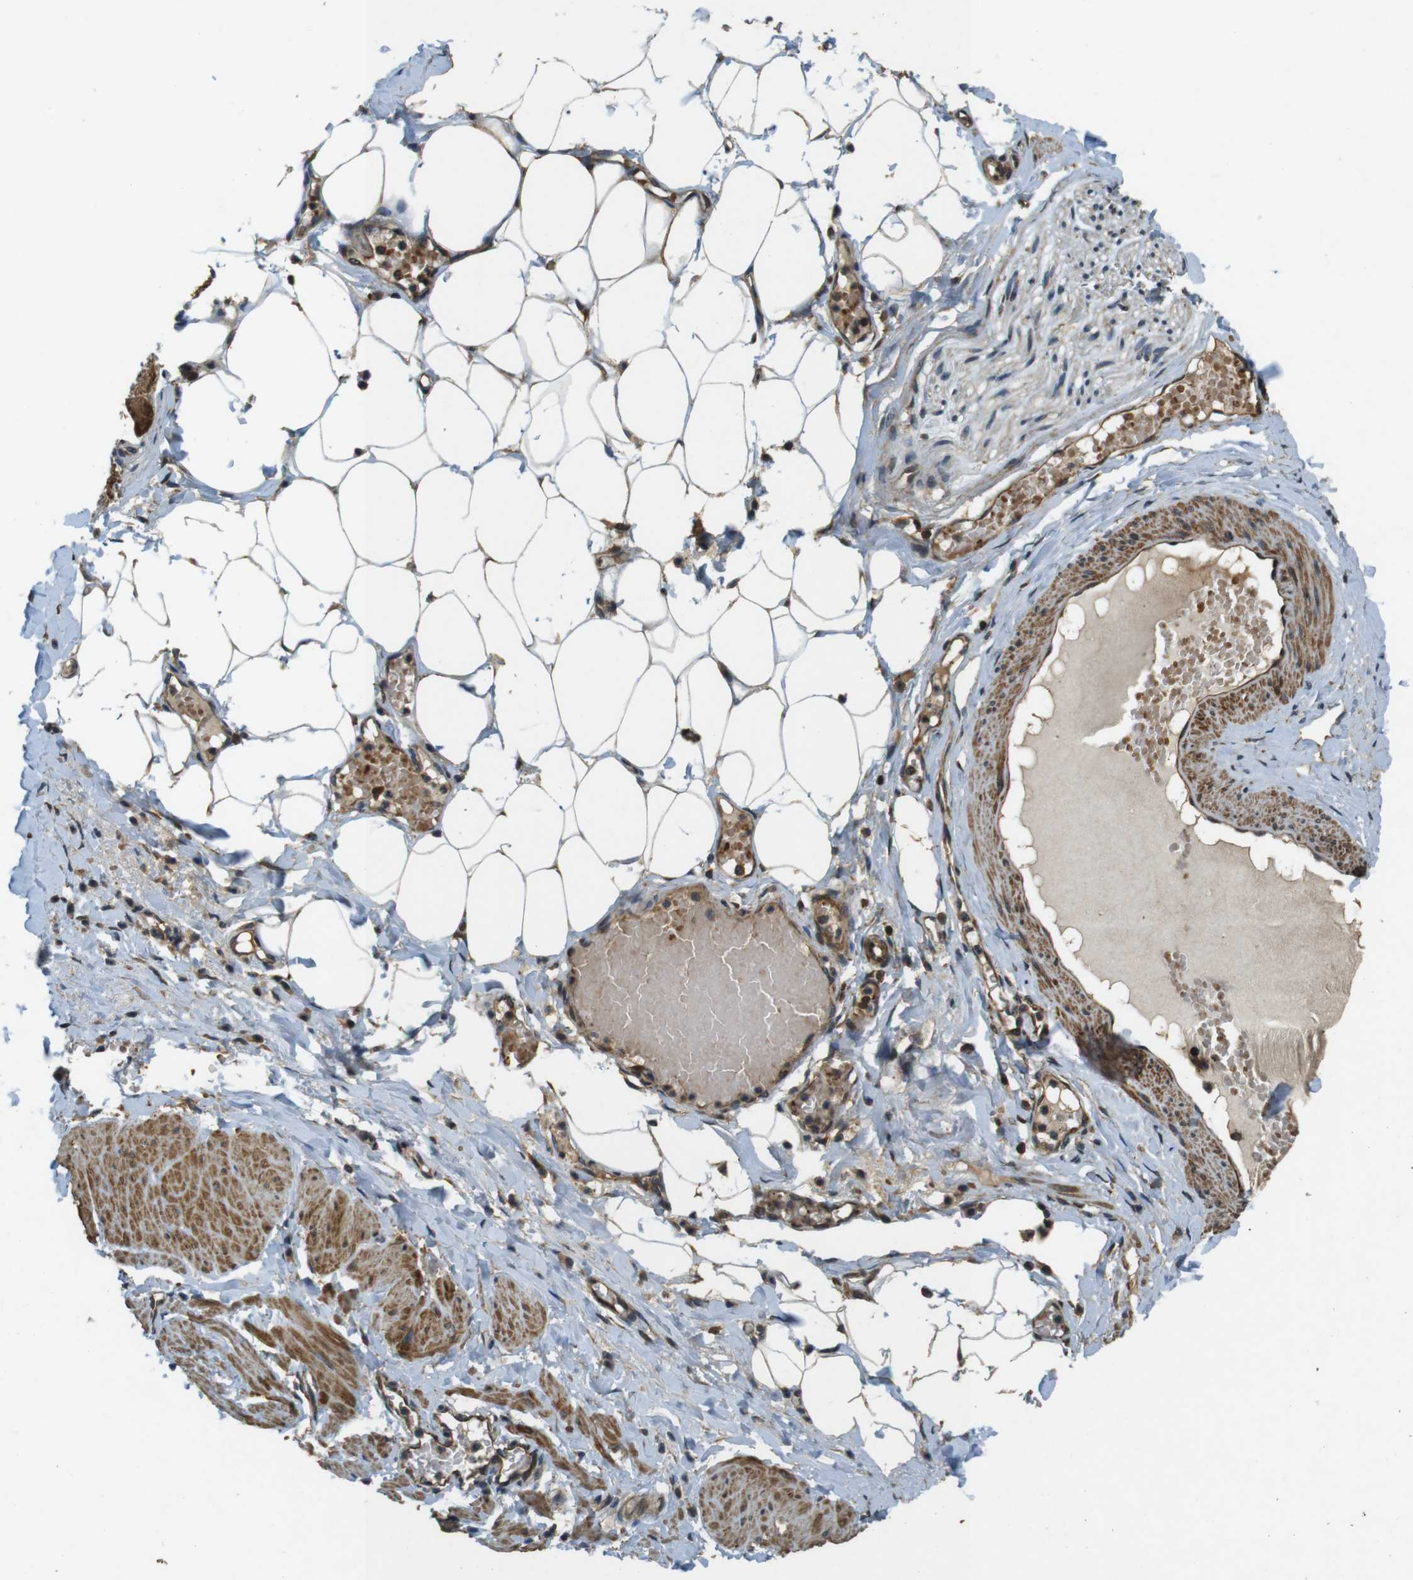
{"staining": {"intensity": "moderate", "quantity": ">75%", "location": "cytoplasmic/membranous"}, "tissue": "adipose tissue", "cell_type": "Adipocytes", "image_type": "normal", "snomed": [{"axis": "morphology", "description": "Normal tissue, NOS"}, {"axis": "topography", "description": "Soft tissue"}, {"axis": "topography", "description": "Vascular tissue"}], "caption": "A brown stain labels moderate cytoplasmic/membranous expression of a protein in adipocytes of unremarkable adipose tissue. The staining was performed using DAB to visualize the protein expression in brown, while the nuclei were stained in blue with hematoxylin (Magnification: 20x).", "gene": "BNIP3", "patient": {"sex": "female", "age": 35}}